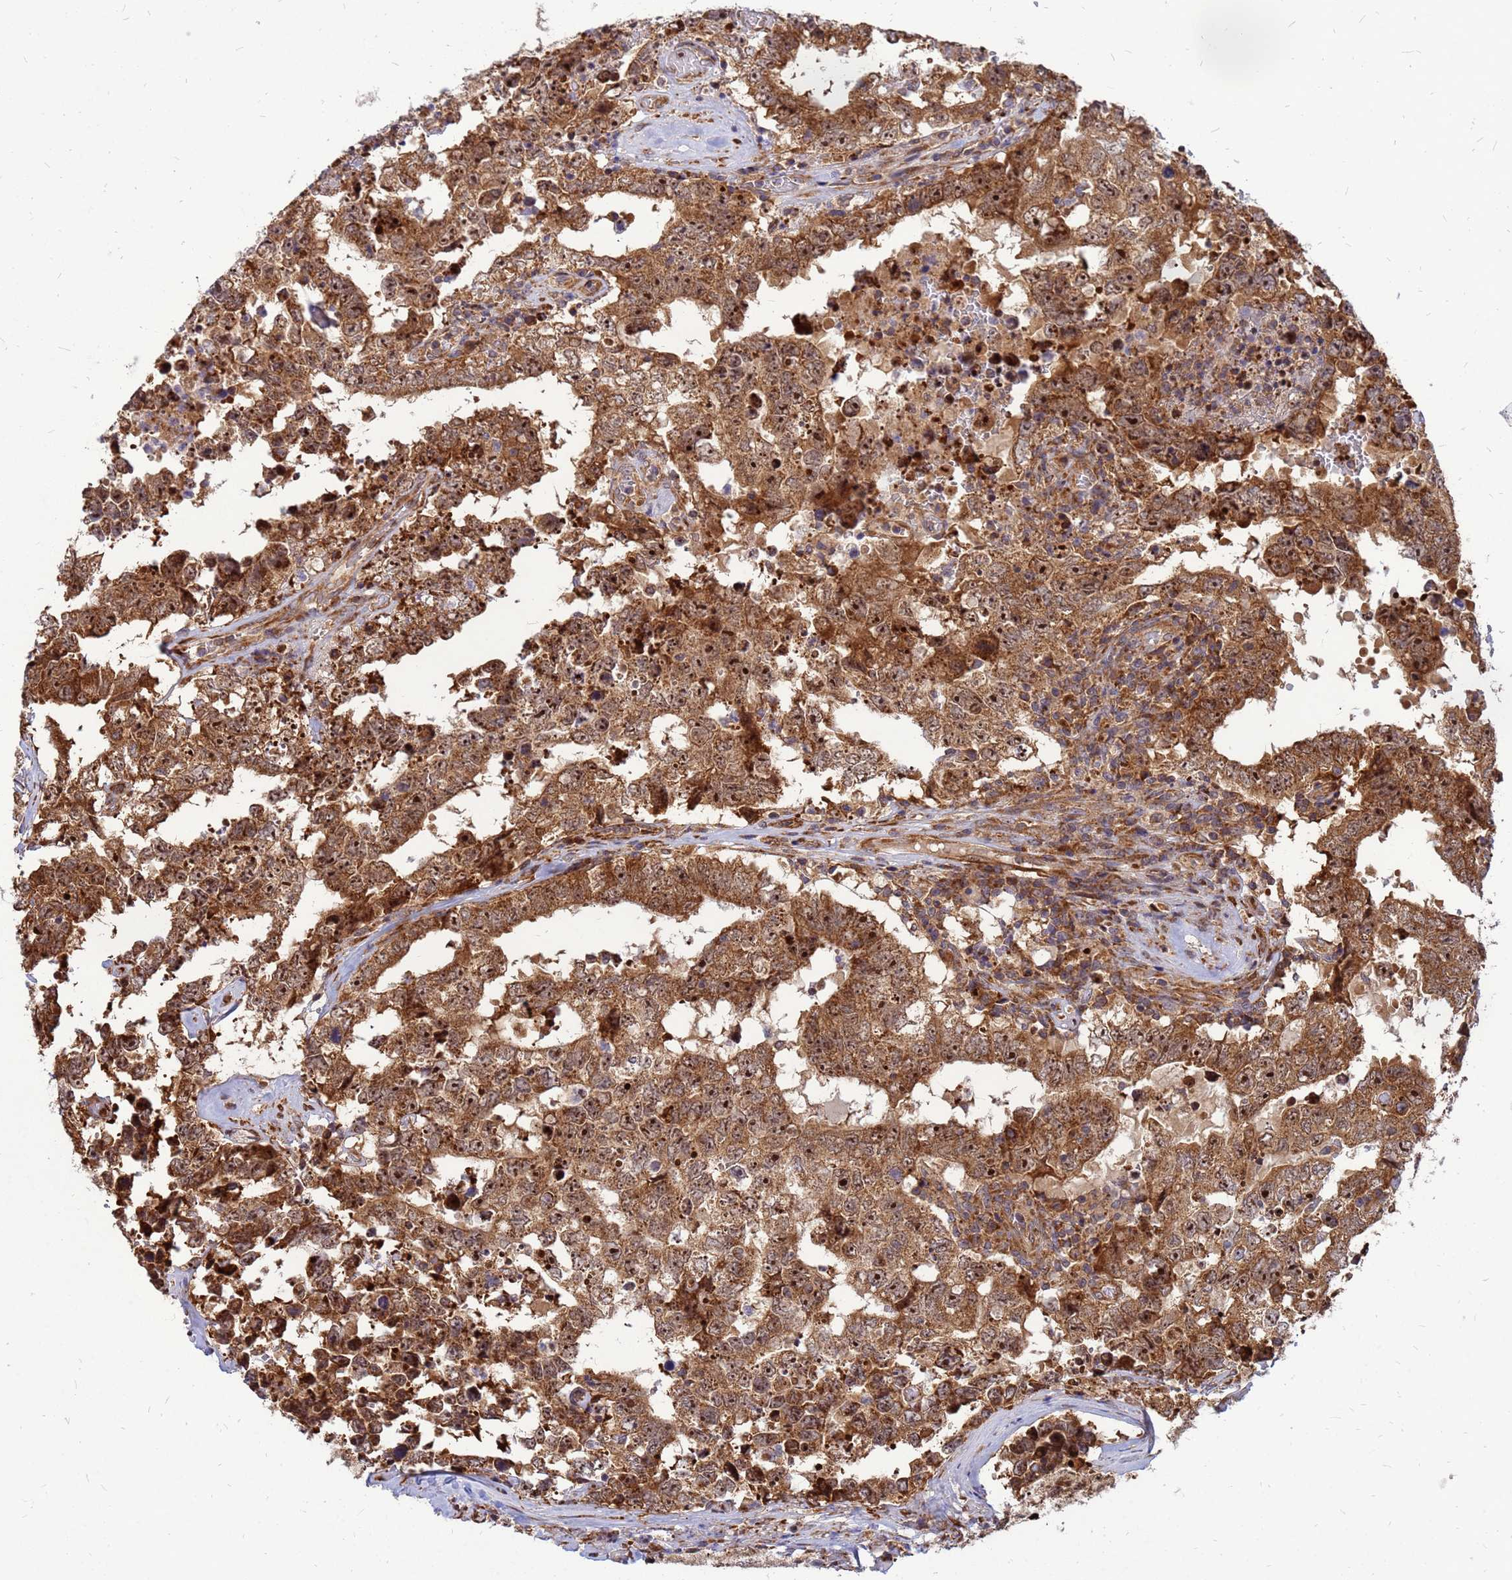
{"staining": {"intensity": "strong", "quantity": ">75%", "location": "cytoplasmic/membranous,nuclear"}, "tissue": "testis cancer", "cell_type": "Tumor cells", "image_type": "cancer", "snomed": [{"axis": "morphology", "description": "Normal tissue, NOS"}, {"axis": "morphology", "description": "Carcinoma, Embryonal, NOS"}, {"axis": "topography", "description": "Testis"}, {"axis": "topography", "description": "Epididymis"}], "caption": "Protein staining of testis embryonal carcinoma tissue exhibits strong cytoplasmic/membranous and nuclear expression in about >75% of tumor cells.", "gene": "RPL8", "patient": {"sex": "male", "age": 25}}